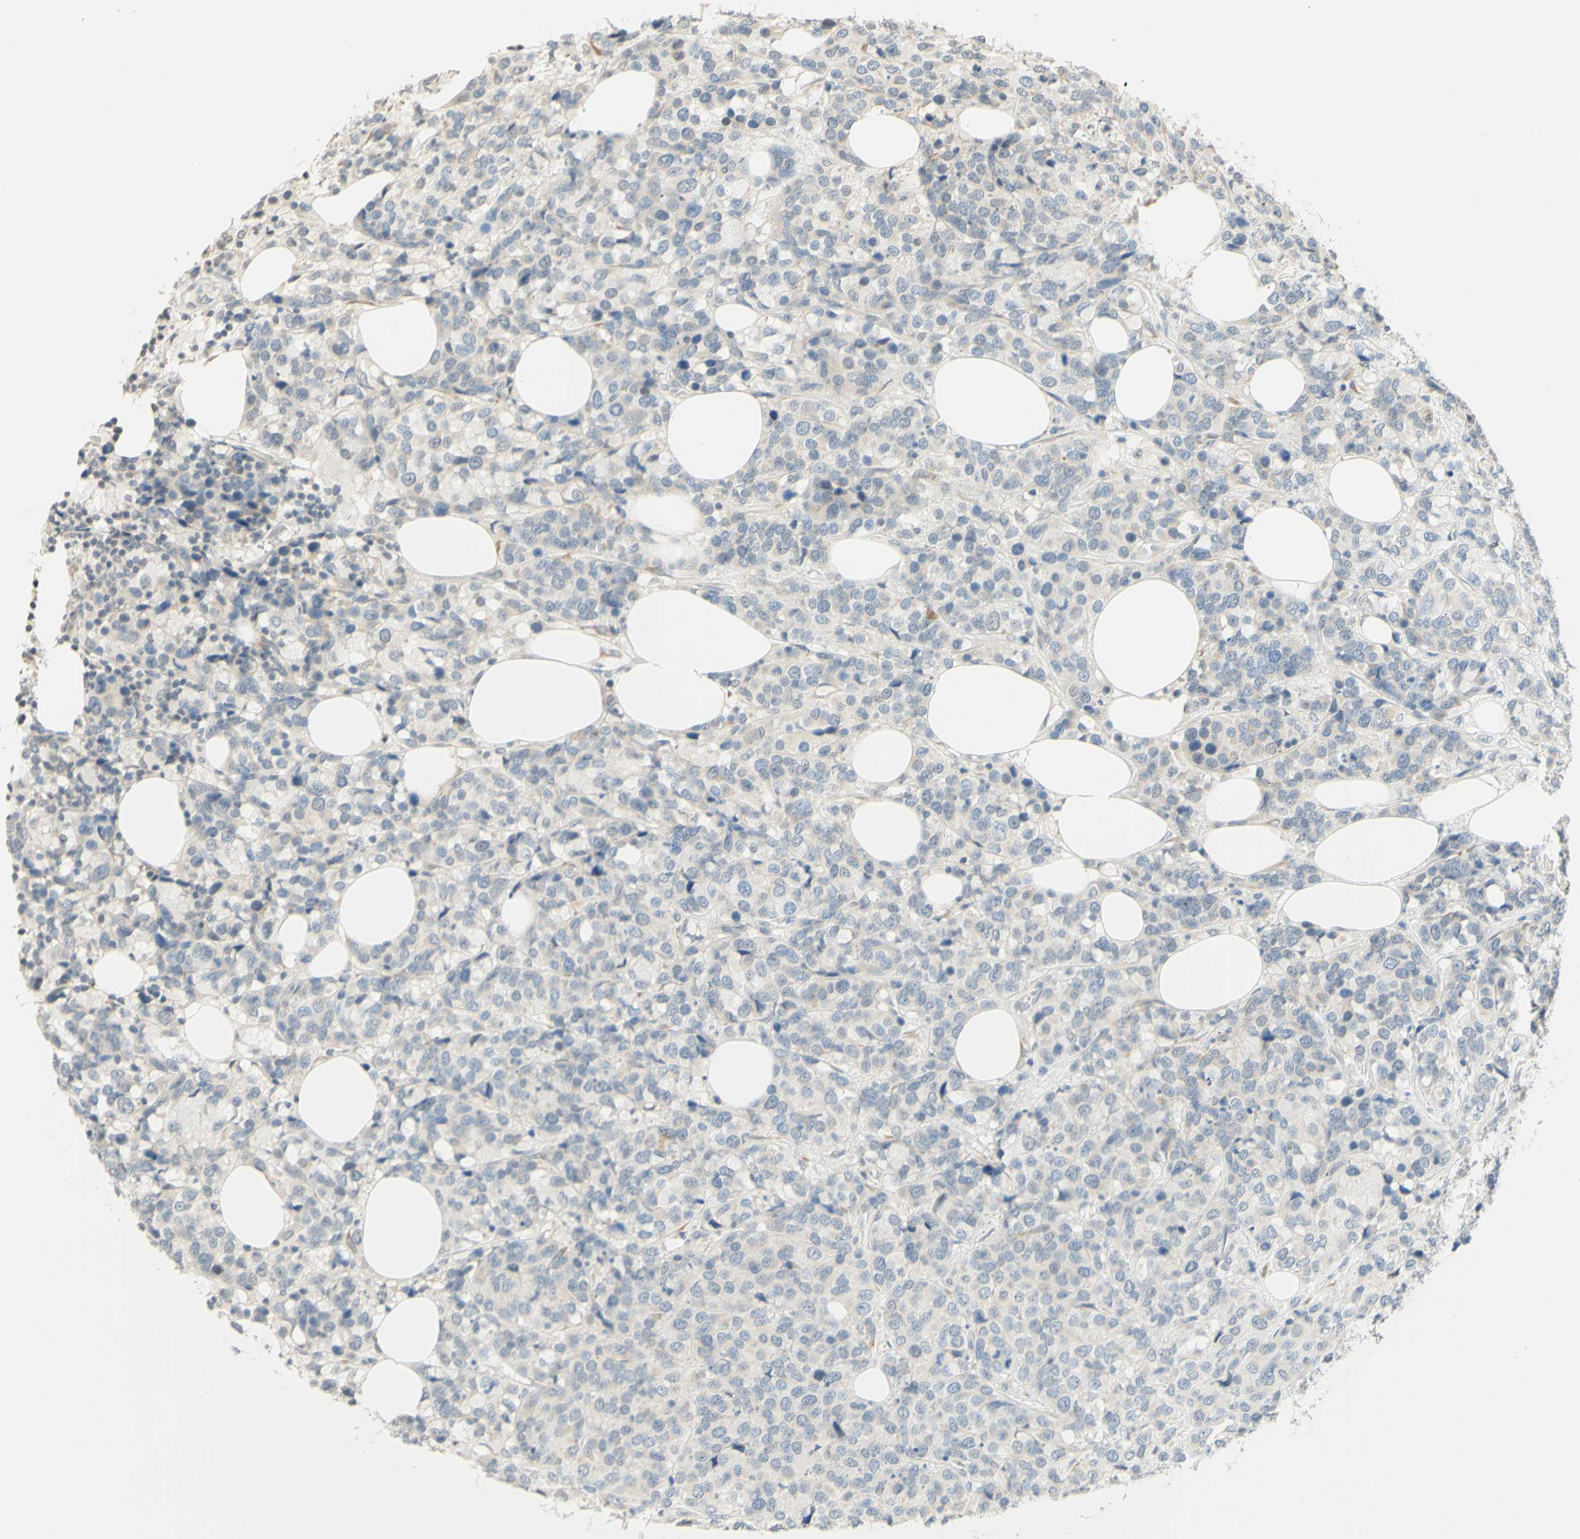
{"staining": {"intensity": "negative", "quantity": "none", "location": "none"}, "tissue": "breast cancer", "cell_type": "Tumor cells", "image_type": "cancer", "snomed": [{"axis": "morphology", "description": "Lobular carcinoma"}, {"axis": "topography", "description": "Breast"}], "caption": "Protein analysis of breast cancer (lobular carcinoma) reveals no significant staining in tumor cells.", "gene": "MAG", "patient": {"sex": "female", "age": 59}}